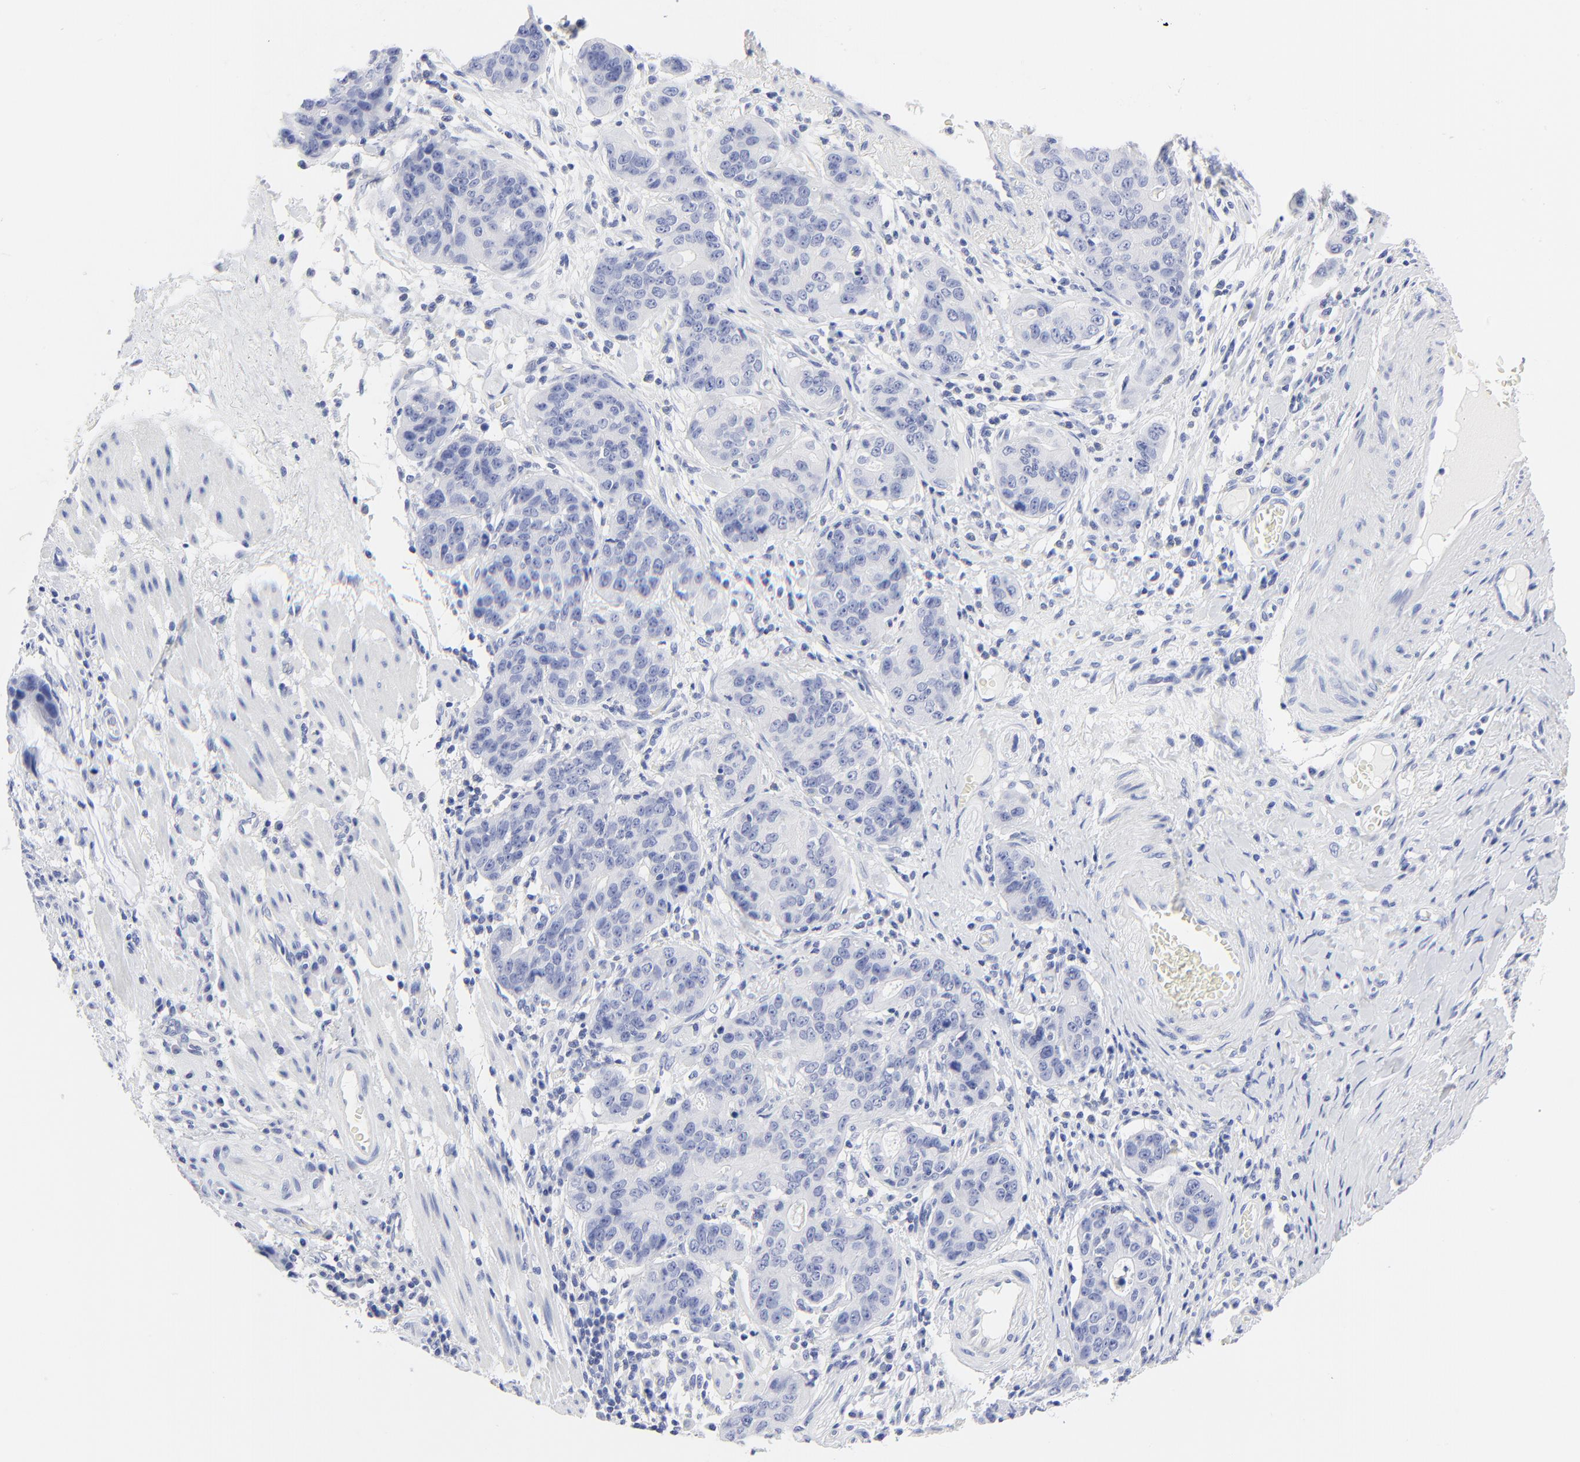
{"staining": {"intensity": "negative", "quantity": "none", "location": "none"}, "tissue": "stomach cancer", "cell_type": "Tumor cells", "image_type": "cancer", "snomed": [{"axis": "morphology", "description": "Adenocarcinoma, NOS"}, {"axis": "topography", "description": "Esophagus"}, {"axis": "topography", "description": "Stomach"}], "caption": "Stomach cancer was stained to show a protein in brown. There is no significant staining in tumor cells. The staining is performed using DAB (3,3'-diaminobenzidine) brown chromogen with nuclei counter-stained in using hematoxylin.", "gene": "PSD3", "patient": {"sex": "male", "age": 74}}